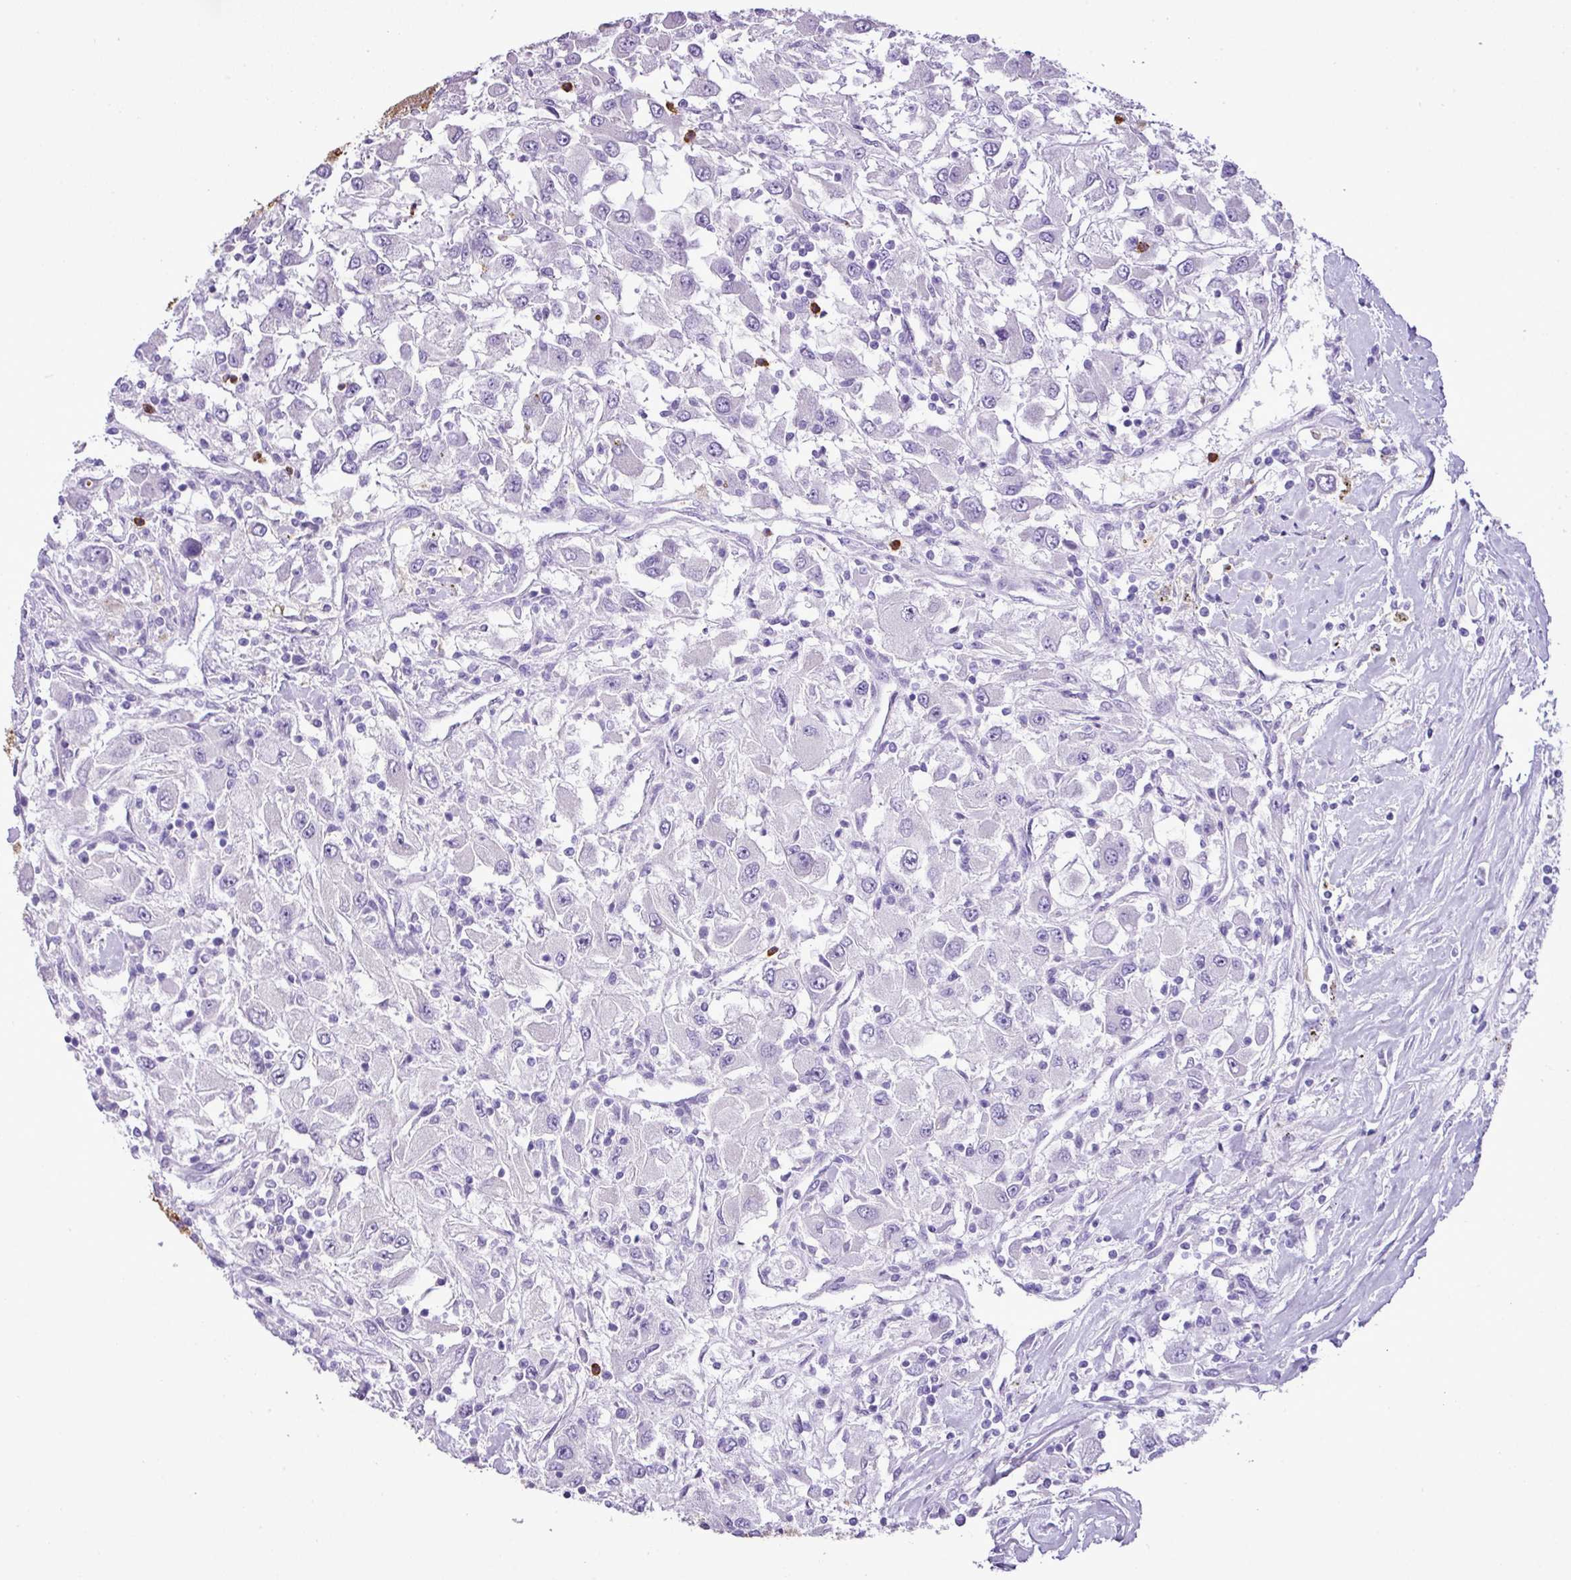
{"staining": {"intensity": "negative", "quantity": "none", "location": "none"}, "tissue": "renal cancer", "cell_type": "Tumor cells", "image_type": "cancer", "snomed": [{"axis": "morphology", "description": "Adenocarcinoma, NOS"}, {"axis": "topography", "description": "Kidney"}], "caption": "Protein analysis of renal cancer (adenocarcinoma) shows no significant expression in tumor cells.", "gene": "ZSCAN5A", "patient": {"sex": "female", "age": 67}}